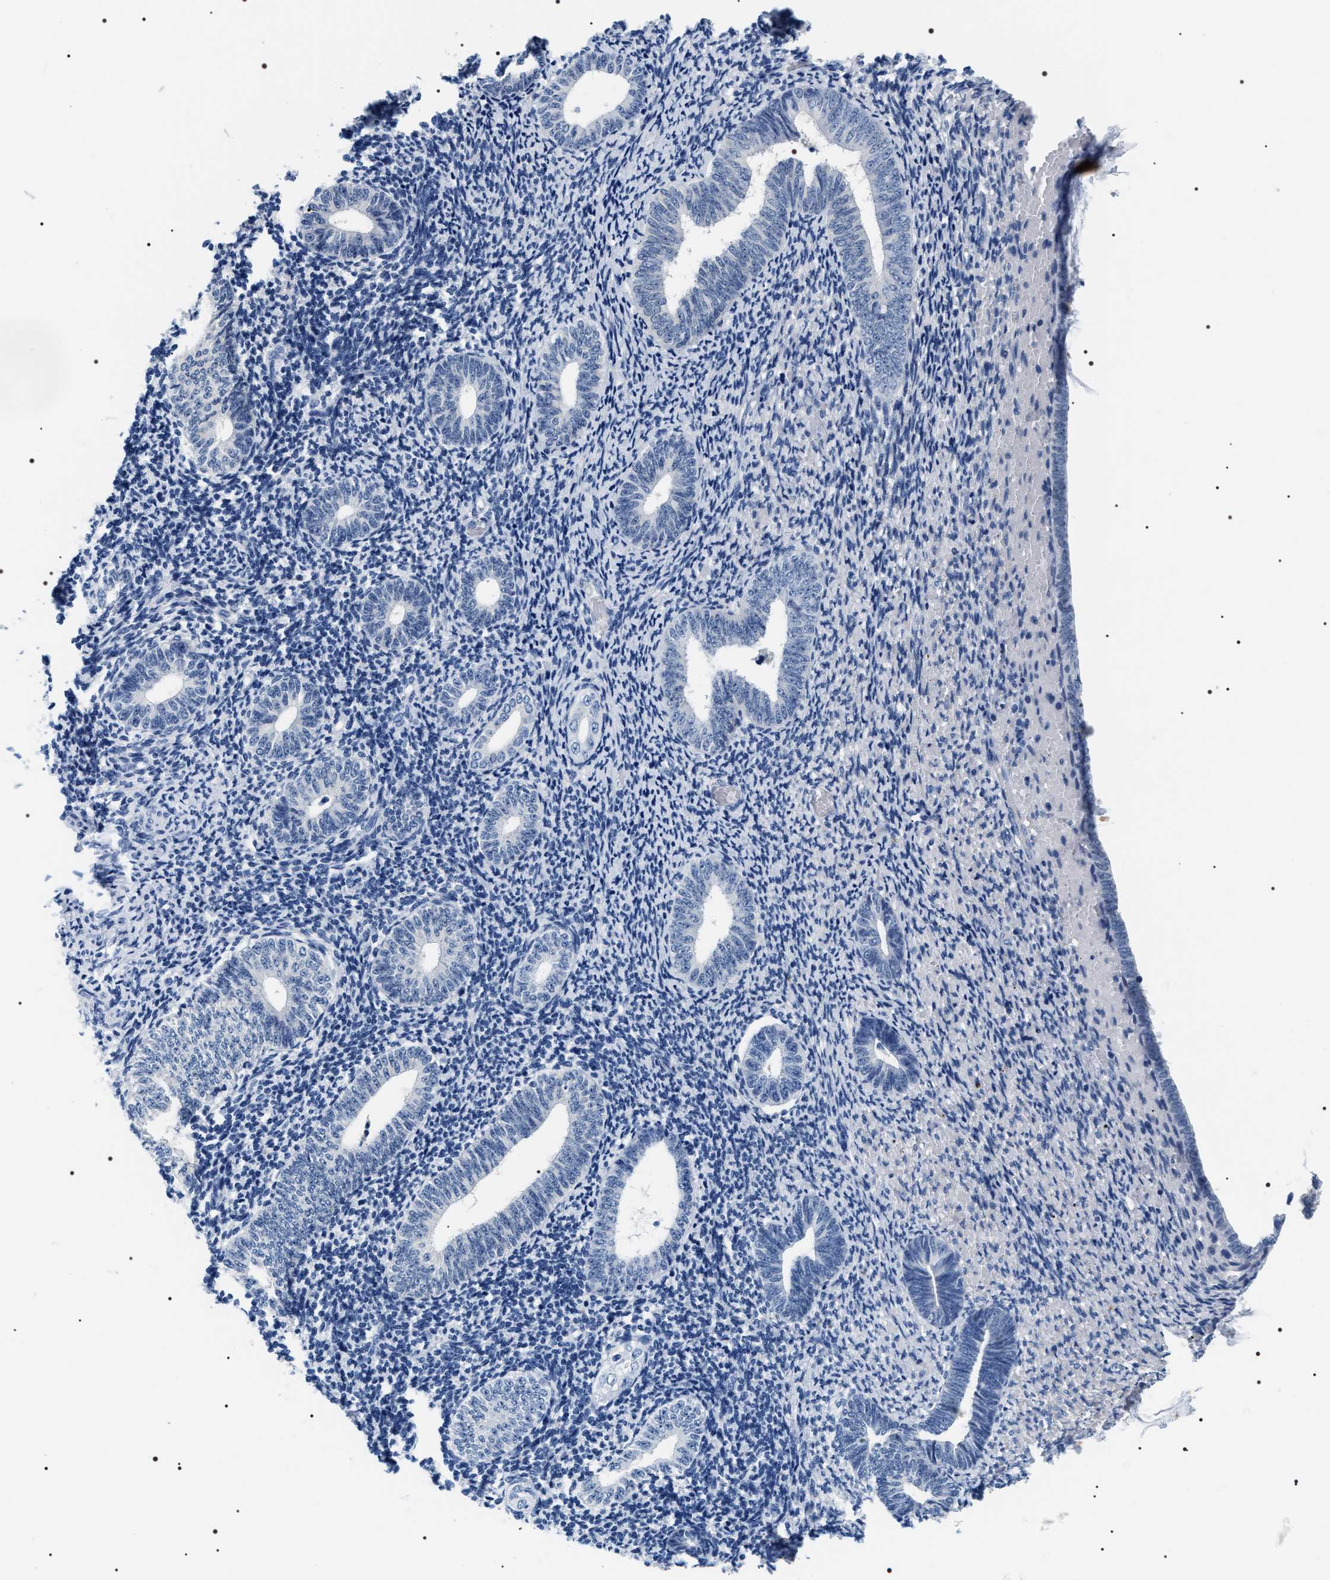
{"staining": {"intensity": "negative", "quantity": "none", "location": "none"}, "tissue": "endometrium", "cell_type": "Cells in endometrial stroma", "image_type": "normal", "snomed": [{"axis": "morphology", "description": "Normal tissue, NOS"}, {"axis": "topography", "description": "Endometrium"}], "caption": "Immunohistochemistry micrograph of unremarkable endometrium: human endometrium stained with DAB shows no significant protein expression in cells in endometrial stroma.", "gene": "ADH4", "patient": {"sex": "female", "age": 66}}